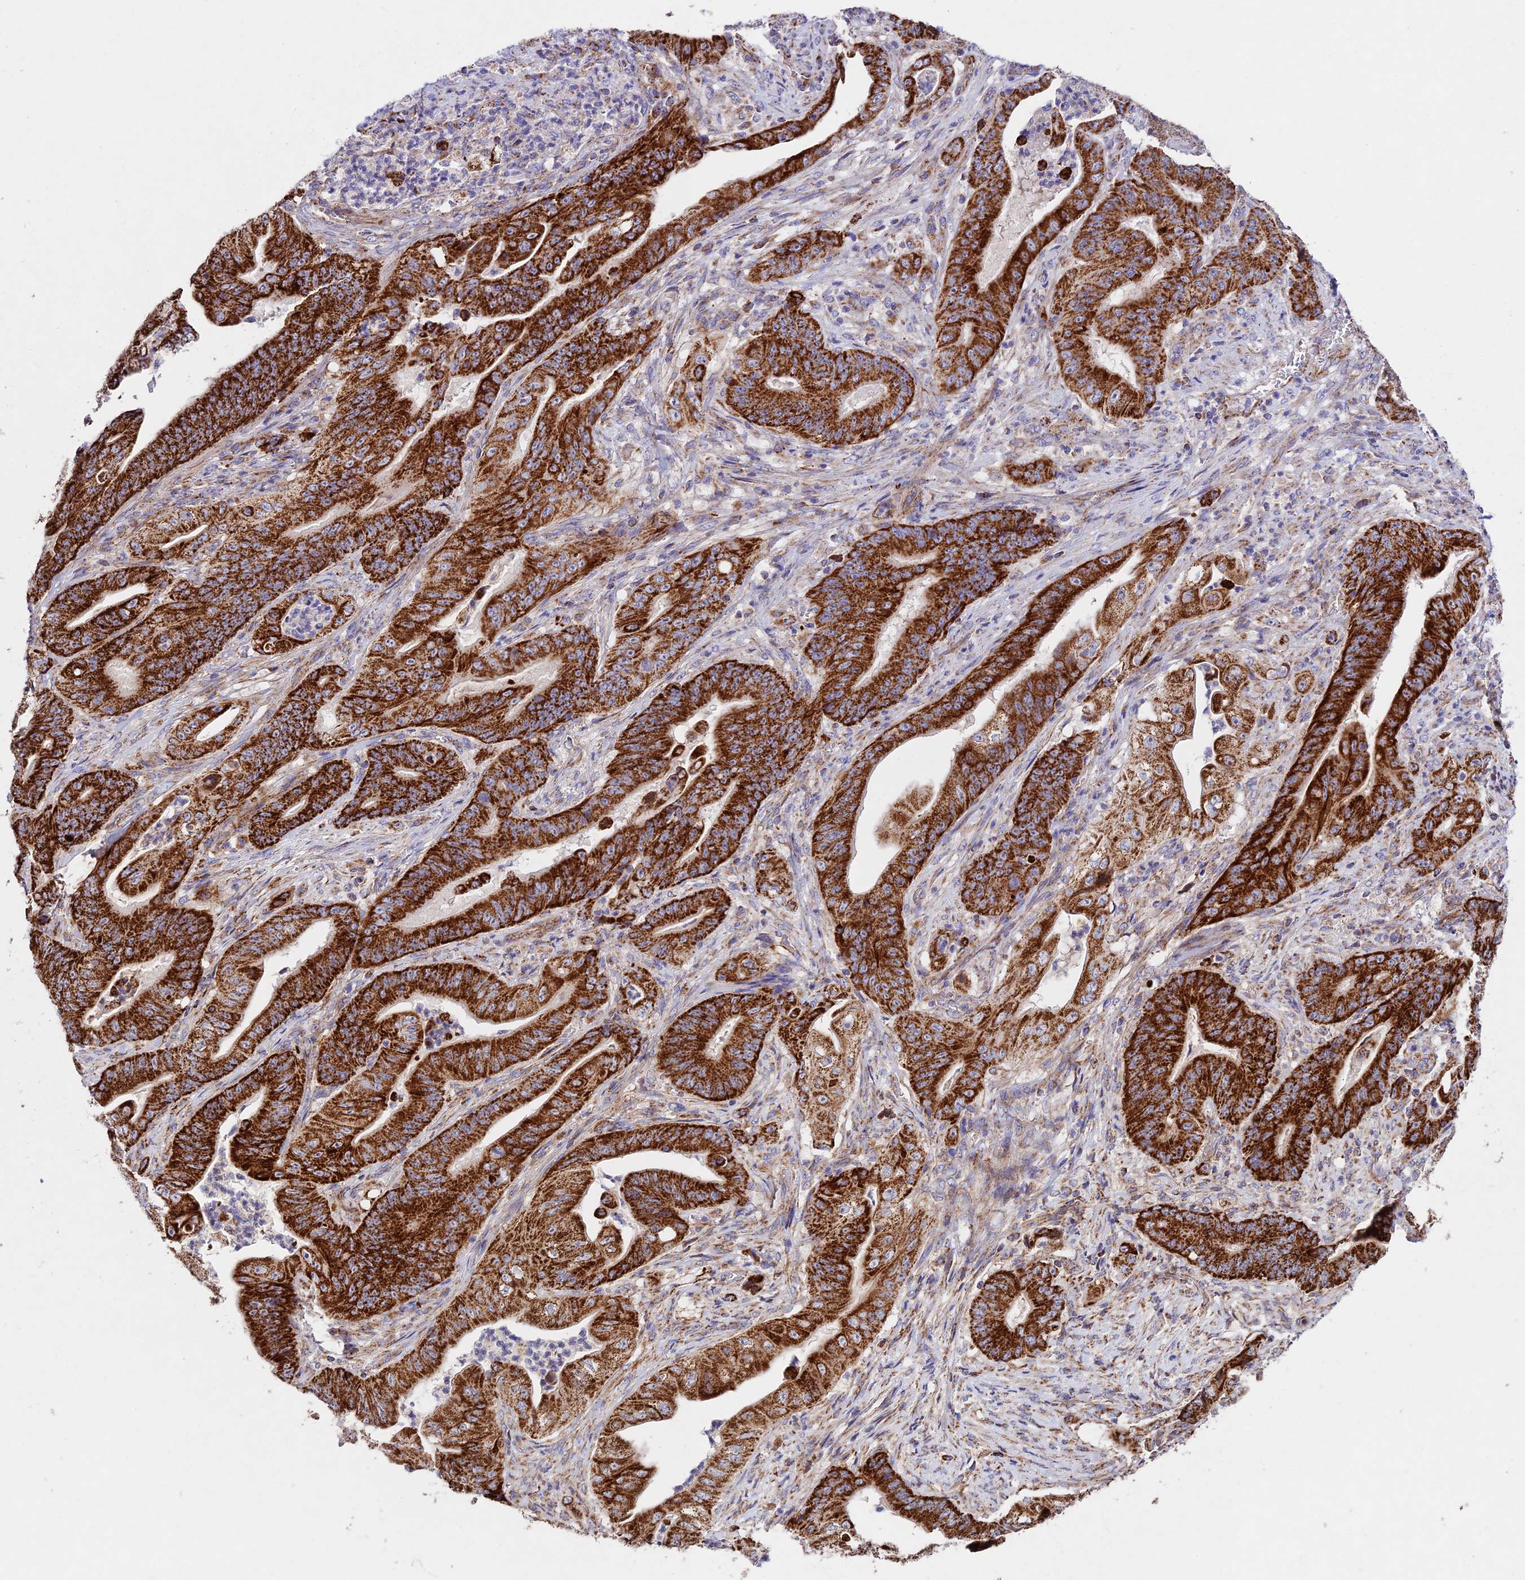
{"staining": {"intensity": "strong", "quantity": ">75%", "location": "cytoplasmic/membranous"}, "tissue": "stomach cancer", "cell_type": "Tumor cells", "image_type": "cancer", "snomed": [{"axis": "morphology", "description": "Adenocarcinoma, NOS"}, {"axis": "topography", "description": "Stomach"}], "caption": "Strong cytoplasmic/membranous protein expression is seen in about >75% of tumor cells in stomach cancer (adenocarcinoma).", "gene": "KHDC3L", "patient": {"sex": "female", "age": 73}}